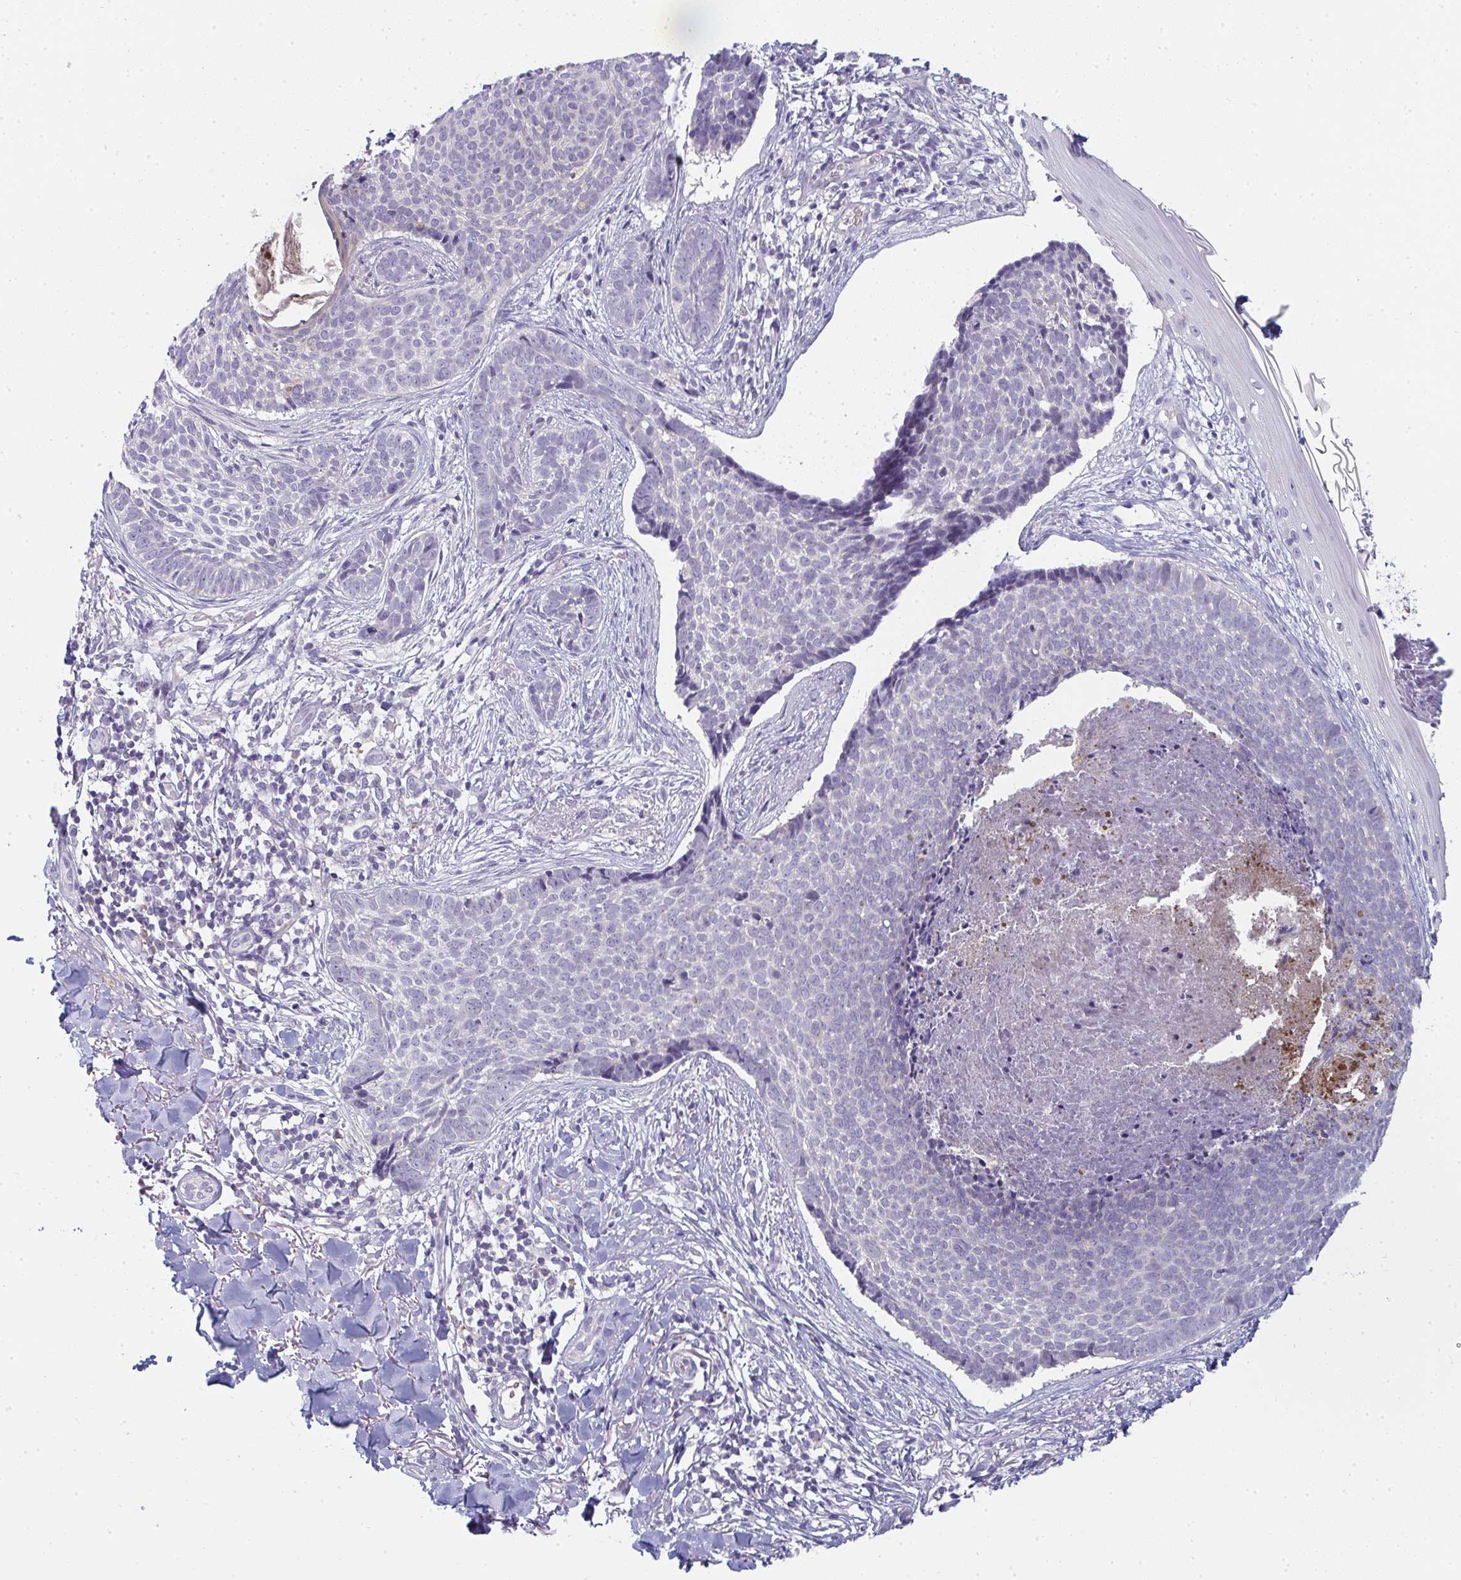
{"staining": {"intensity": "negative", "quantity": "none", "location": "none"}, "tissue": "skin cancer", "cell_type": "Tumor cells", "image_type": "cancer", "snomed": [{"axis": "morphology", "description": "Basal cell carcinoma"}, {"axis": "topography", "description": "Skin"}, {"axis": "topography", "description": "Skin of back"}], "caption": "Skin cancer (basal cell carcinoma) was stained to show a protein in brown. There is no significant expression in tumor cells.", "gene": "SHB", "patient": {"sex": "male", "age": 81}}